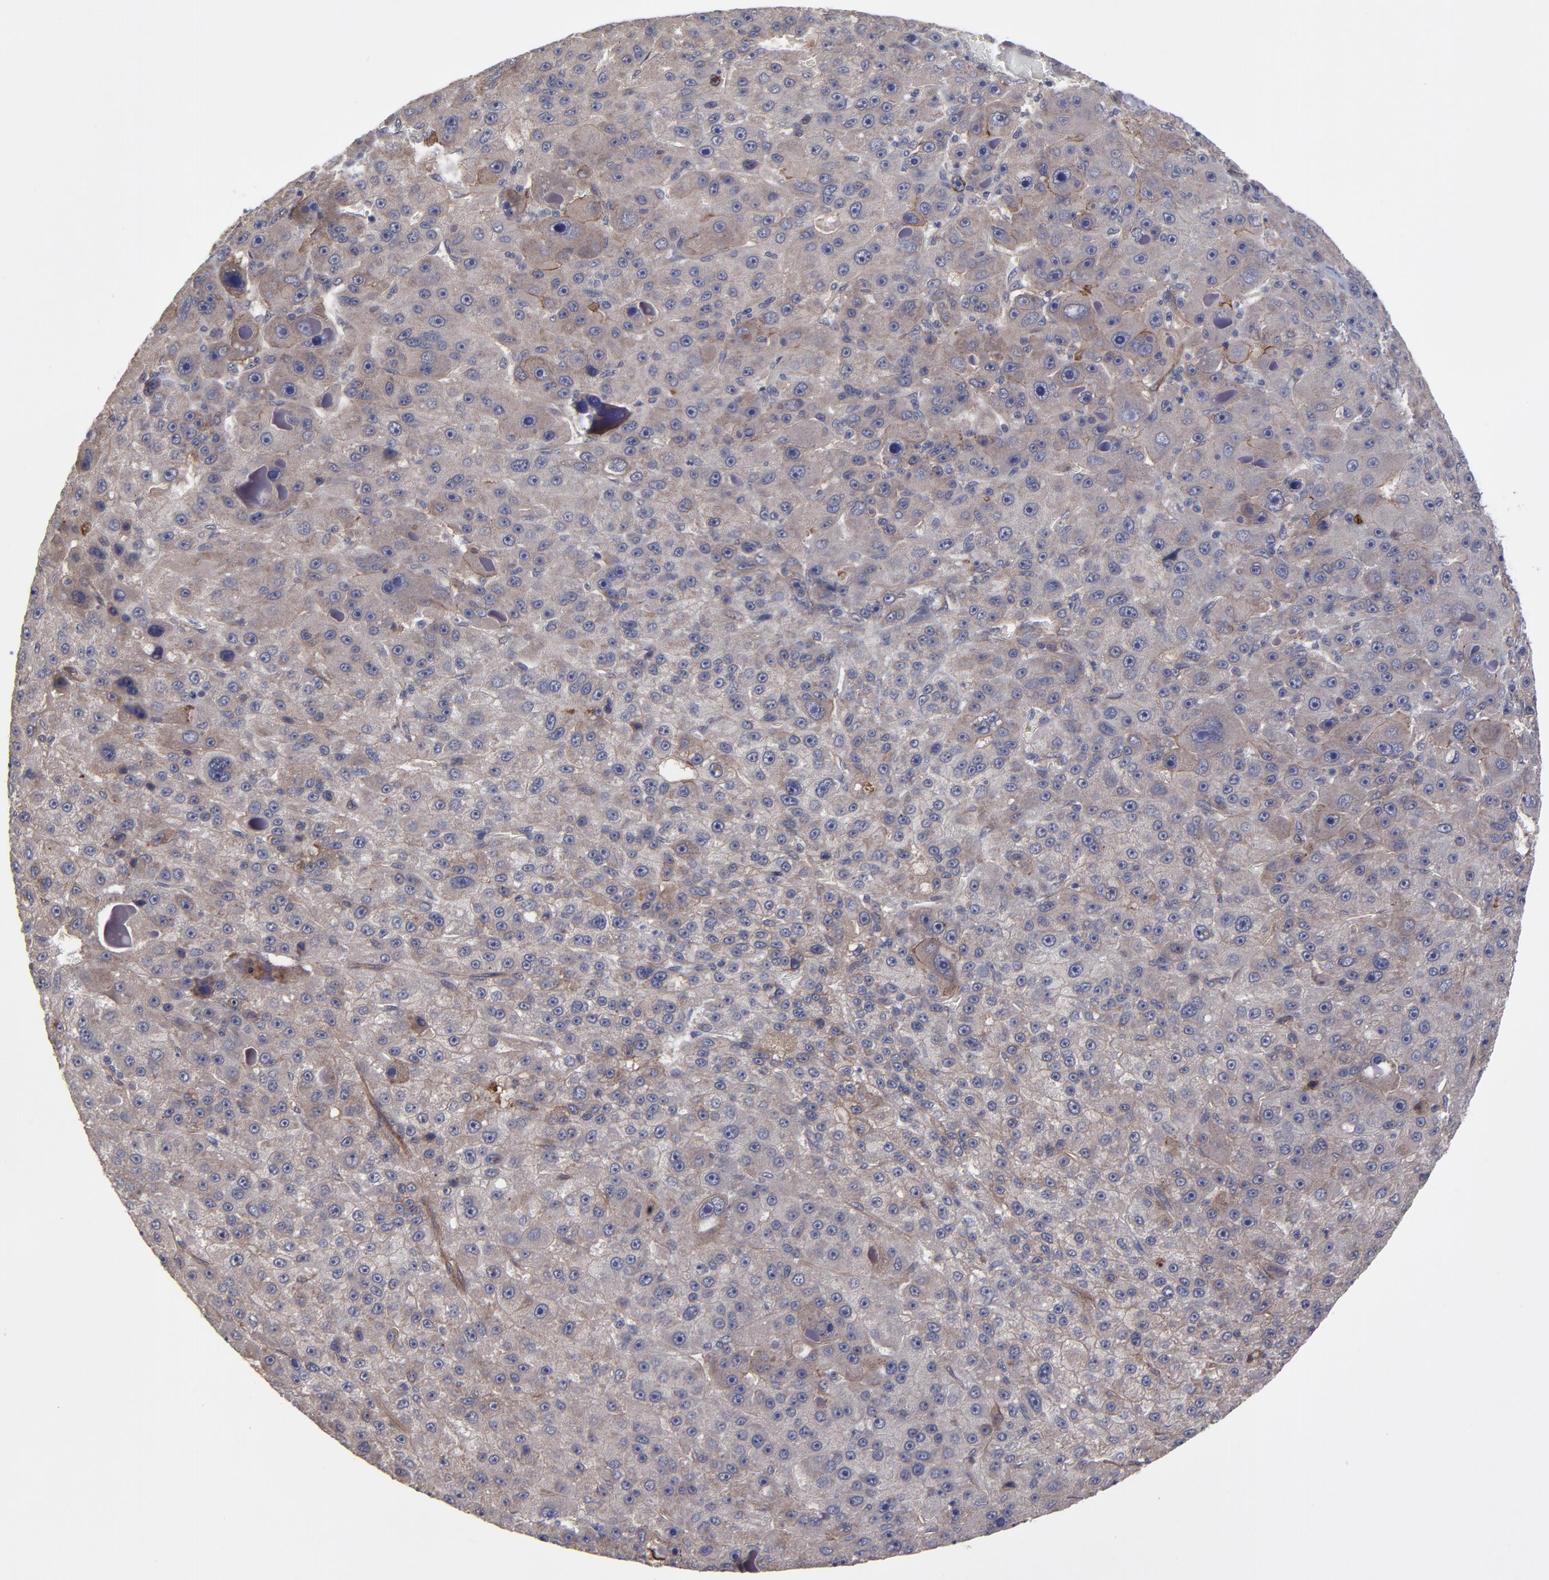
{"staining": {"intensity": "weak", "quantity": "25%-75%", "location": "cytoplasmic/membranous"}, "tissue": "liver cancer", "cell_type": "Tumor cells", "image_type": "cancer", "snomed": [{"axis": "morphology", "description": "Carcinoma, Hepatocellular, NOS"}, {"axis": "topography", "description": "Liver"}], "caption": "Liver hepatocellular carcinoma stained with a brown dye demonstrates weak cytoplasmic/membranous positive expression in approximately 25%-75% of tumor cells.", "gene": "ZNF780B", "patient": {"sex": "male", "age": 76}}